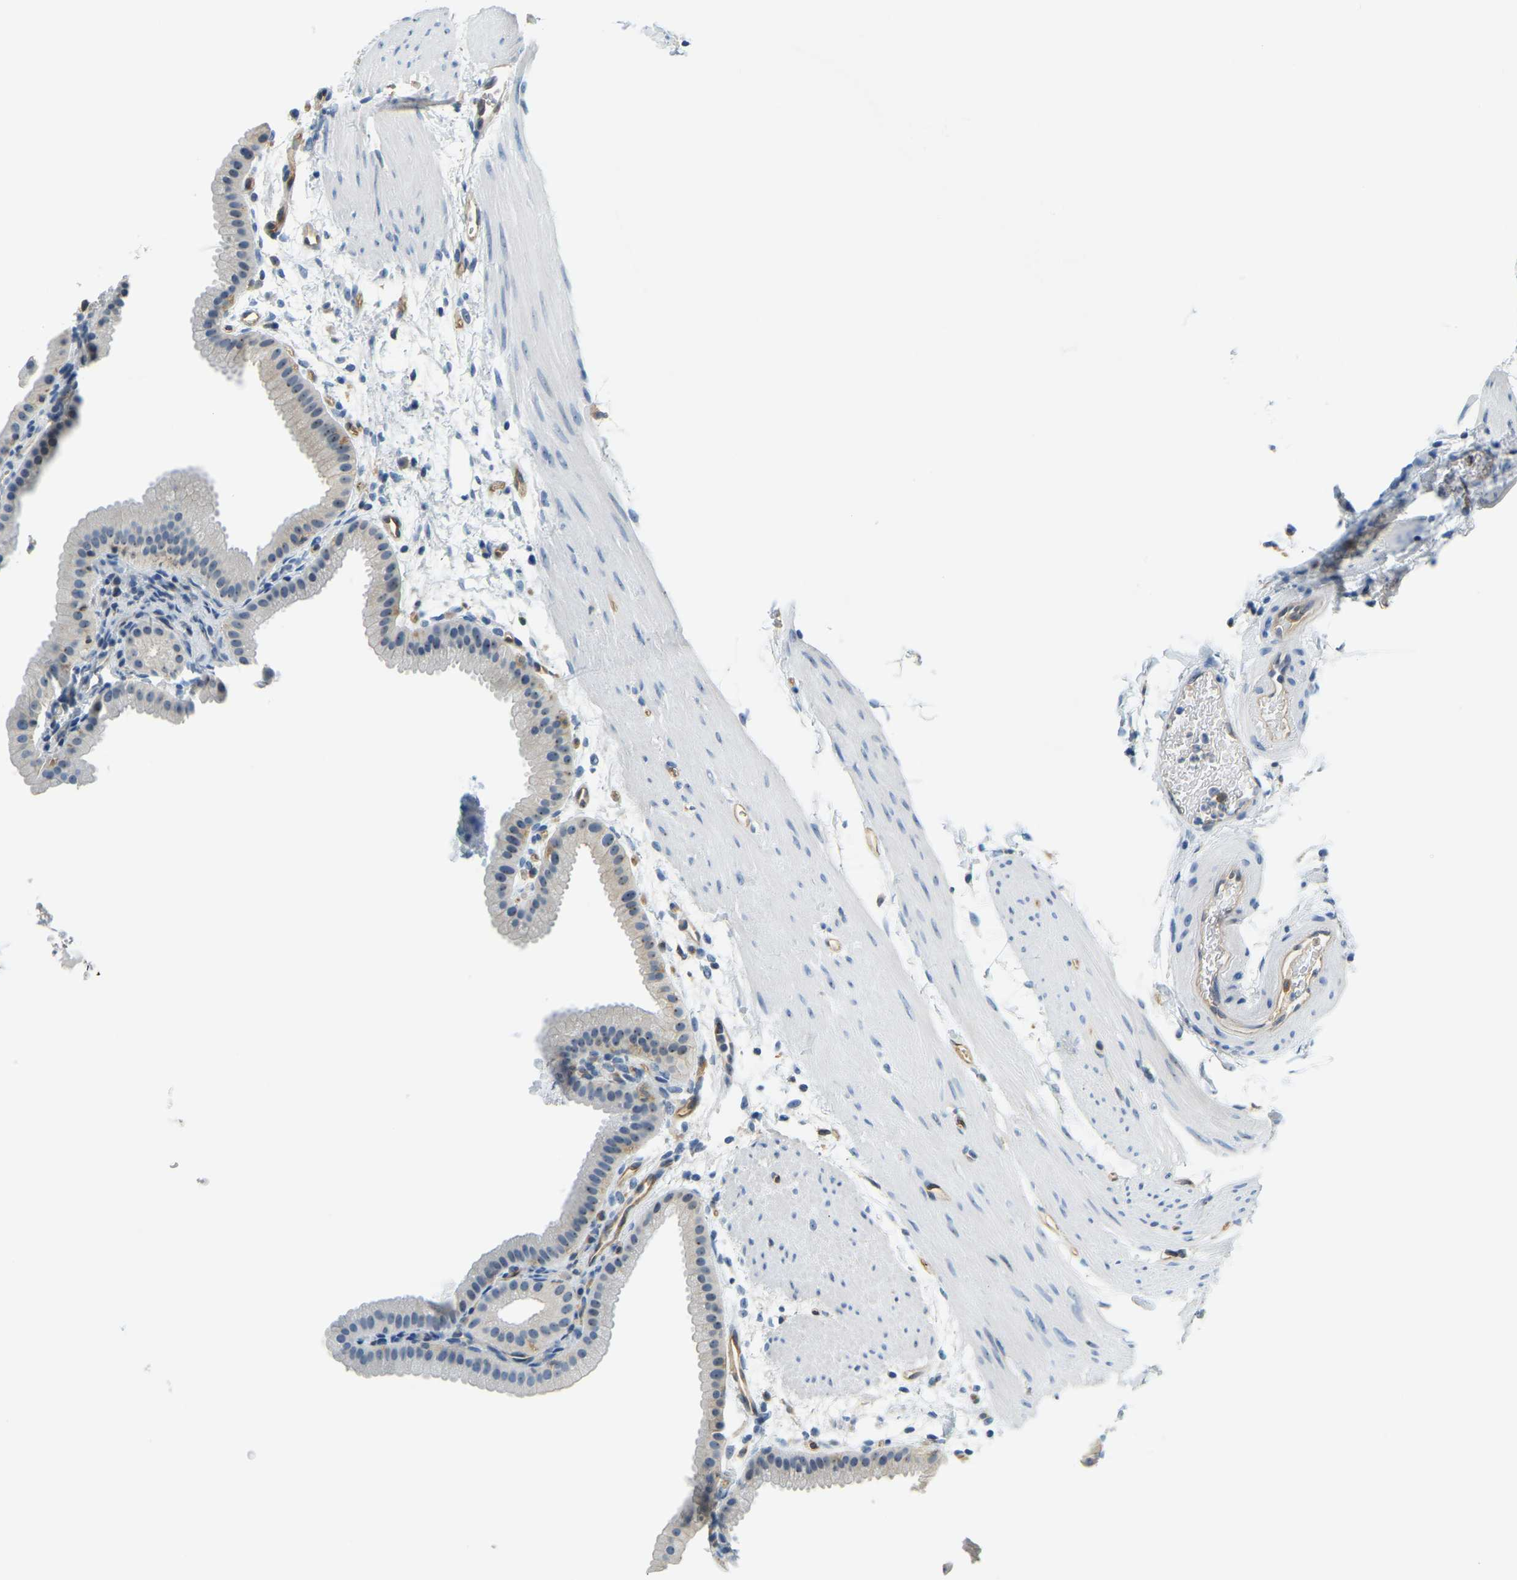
{"staining": {"intensity": "weak", "quantity": "25%-75%", "location": "nuclear"}, "tissue": "gallbladder", "cell_type": "Glandular cells", "image_type": "normal", "snomed": [{"axis": "morphology", "description": "Normal tissue, NOS"}, {"axis": "topography", "description": "Gallbladder"}], "caption": "A high-resolution photomicrograph shows immunohistochemistry (IHC) staining of benign gallbladder, which reveals weak nuclear positivity in approximately 25%-75% of glandular cells. (Brightfield microscopy of DAB IHC at high magnification).", "gene": "RRP1", "patient": {"sex": "female", "age": 64}}